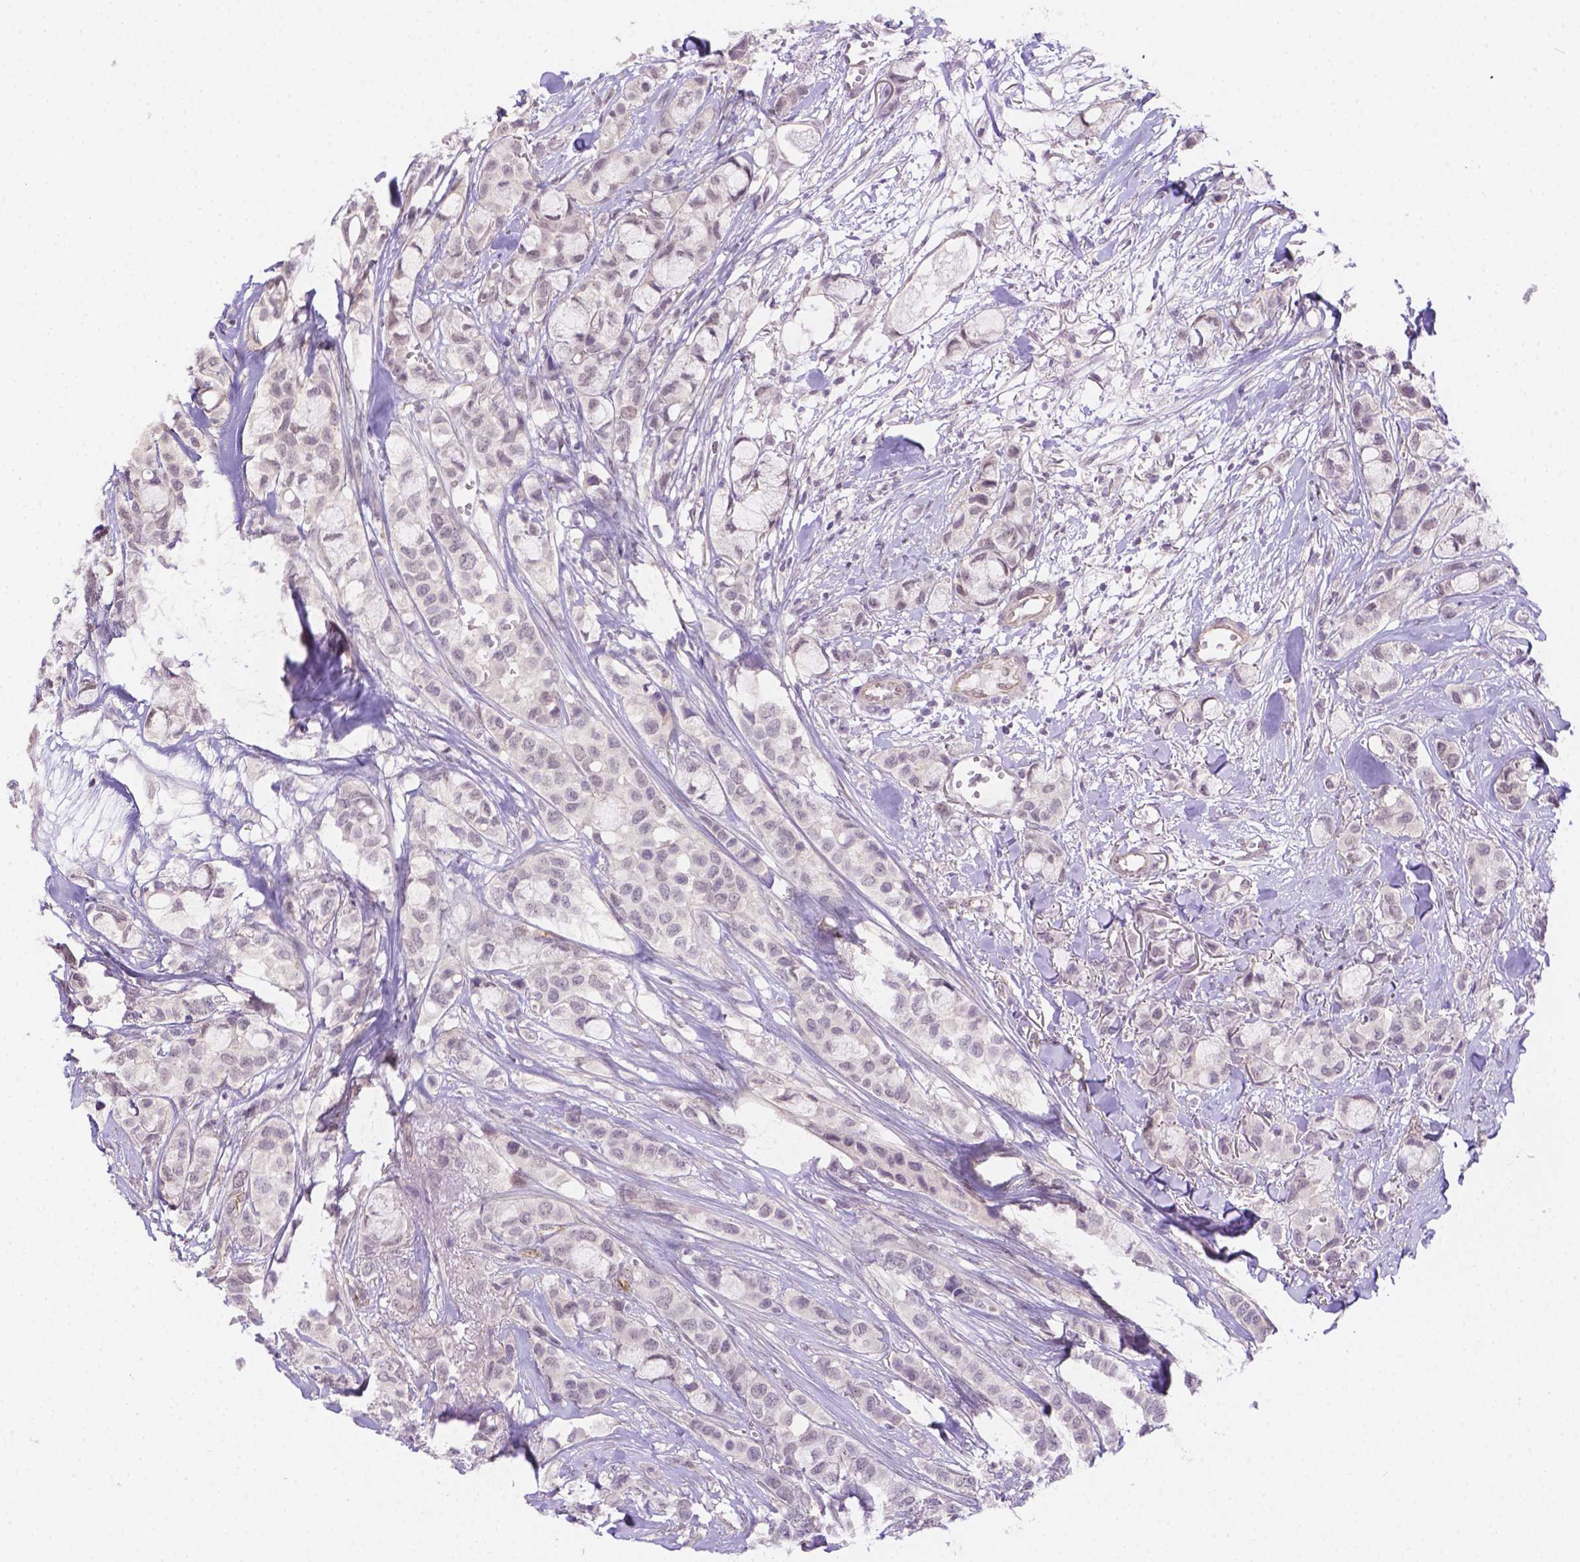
{"staining": {"intensity": "negative", "quantity": "none", "location": "none"}, "tissue": "breast cancer", "cell_type": "Tumor cells", "image_type": "cancer", "snomed": [{"axis": "morphology", "description": "Duct carcinoma"}, {"axis": "topography", "description": "Breast"}], "caption": "IHC of invasive ductal carcinoma (breast) exhibits no expression in tumor cells.", "gene": "NXPE2", "patient": {"sex": "female", "age": 85}}